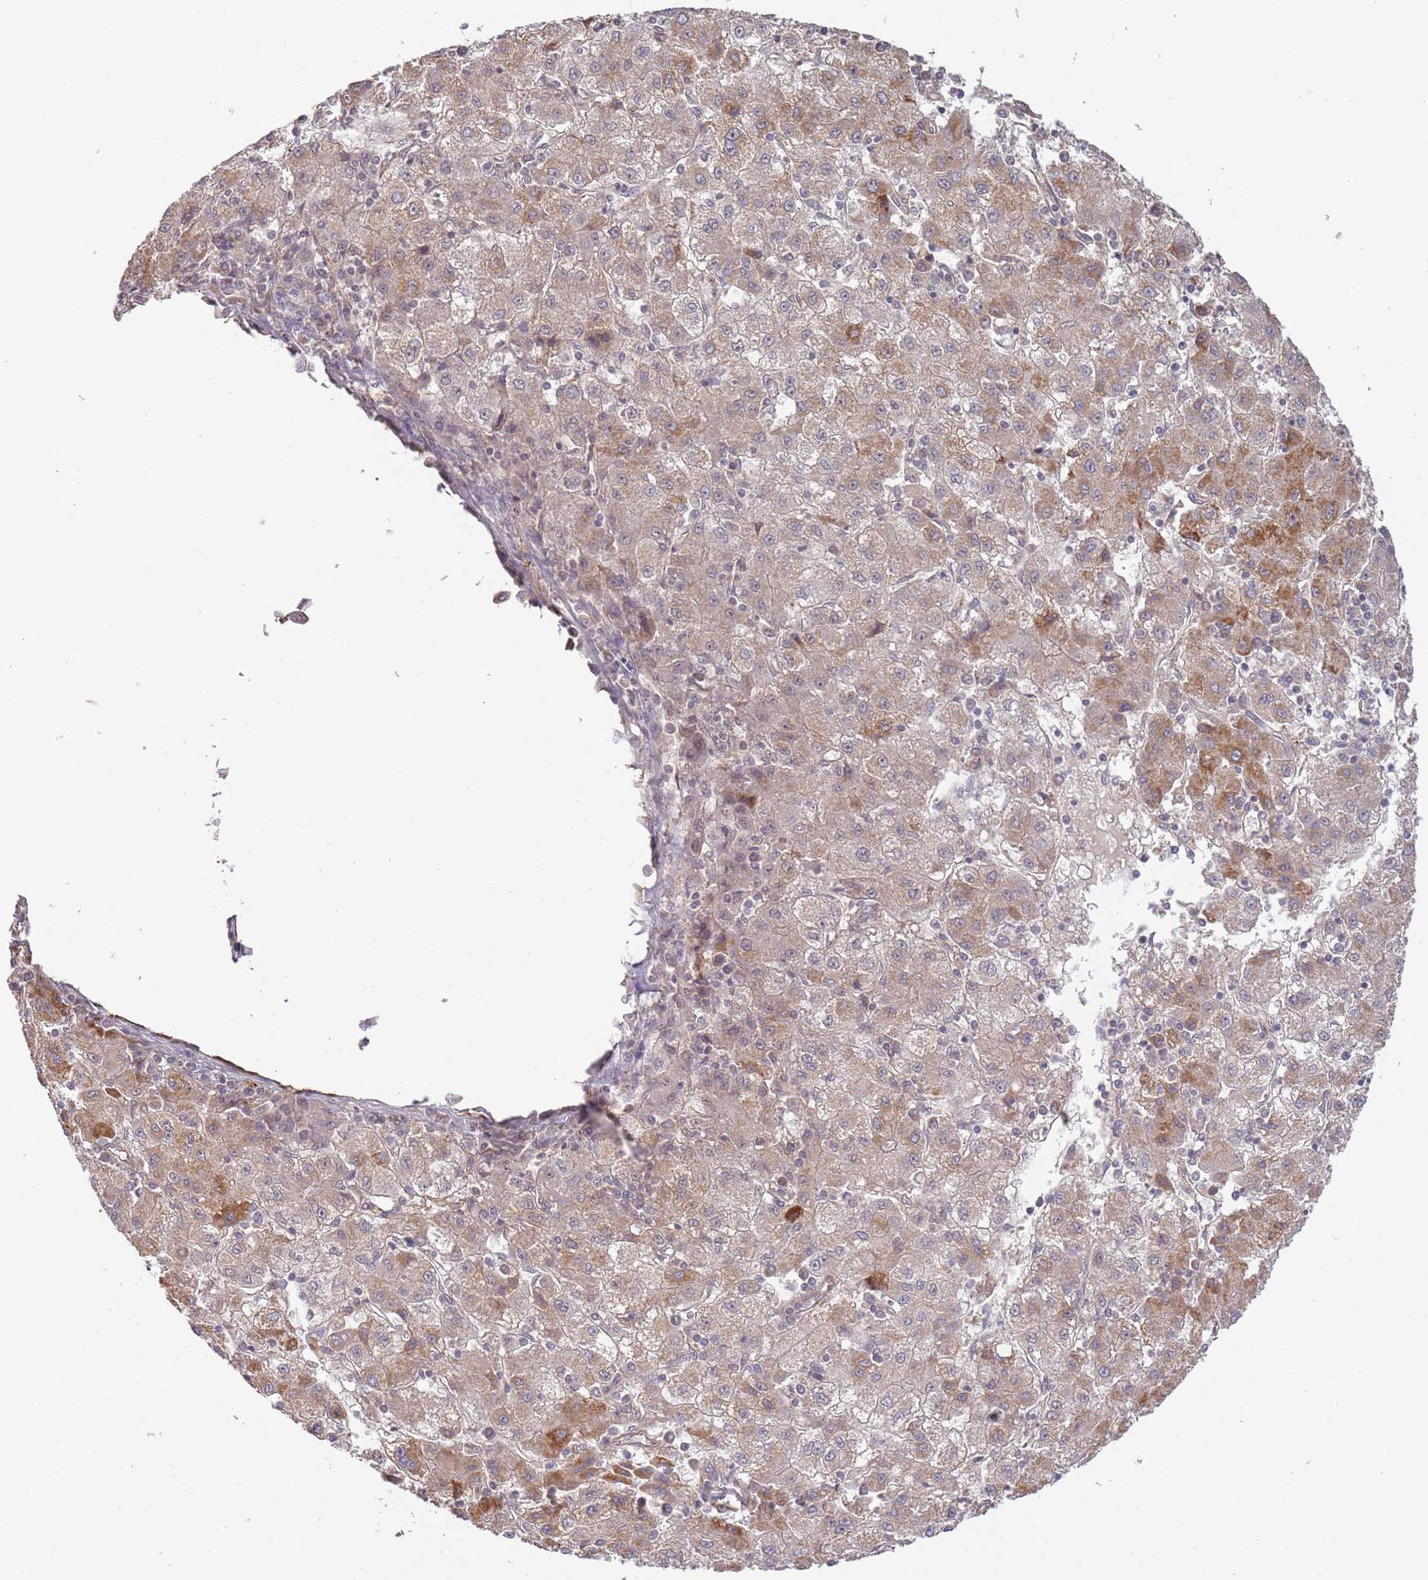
{"staining": {"intensity": "moderate", "quantity": "<25%", "location": "cytoplasmic/membranous"}, "tissue": "liver cancer", "cell_type": "Tumor cells", "image_type": "cancer", "snomed": [{"axis": "morphology", "description": "Carcinoma, Hepatocellular, NOS"}, {"axis": "topography", "description": "Liver"}], "caption": "Tumor cells demonstrate low levels of moderate cytoplasmic/membranous expression in about <25% of cells in liver cancer (hepatocellular carcinoma). Immunohistochemistry stains the protein in brown and the nuclei are stained blue.", "gene": "SURF2", "patient": {"sex": "male", "age": 72}}